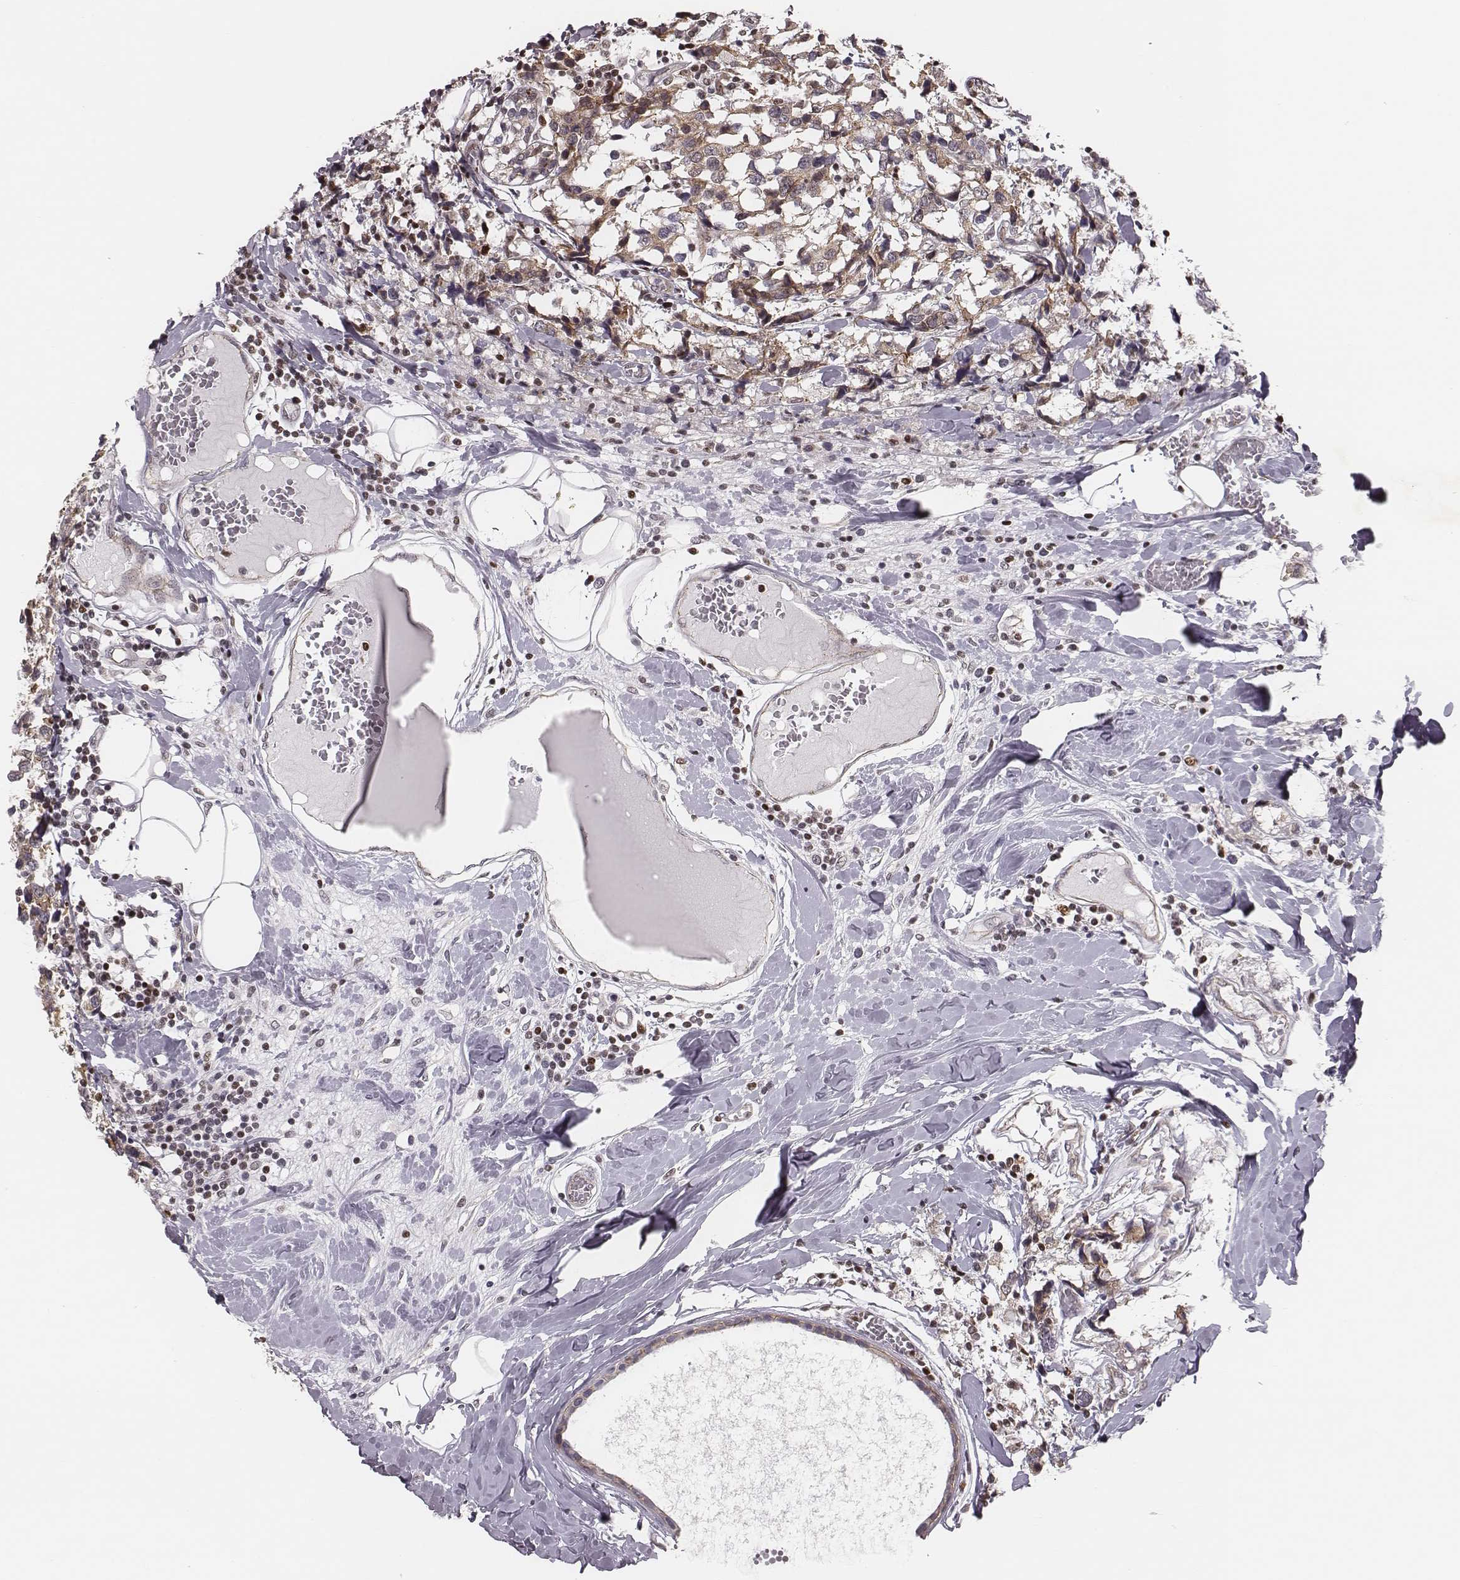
{"staining": {"intensity": "weak", "quantity": ">75%", "location": "cytoplasmic/membranous"}, "tissue": "breast cancer", "cell_type": "Tumor cells", "image_type": "cancer", "snomed": [{"axis": "morphology", "description": "Lobular carcinoma"}, {"axis": "topography", "description": "Breast"}], "caption": "Human lobular carcinoma (breast) stained for a protein (brown) demonstrates weak cytoplasmic/membranous positive expression in approximately >75% of tumor cells.", "gene": "WDR59", "patient": {"sex": "female", "age": 59}}